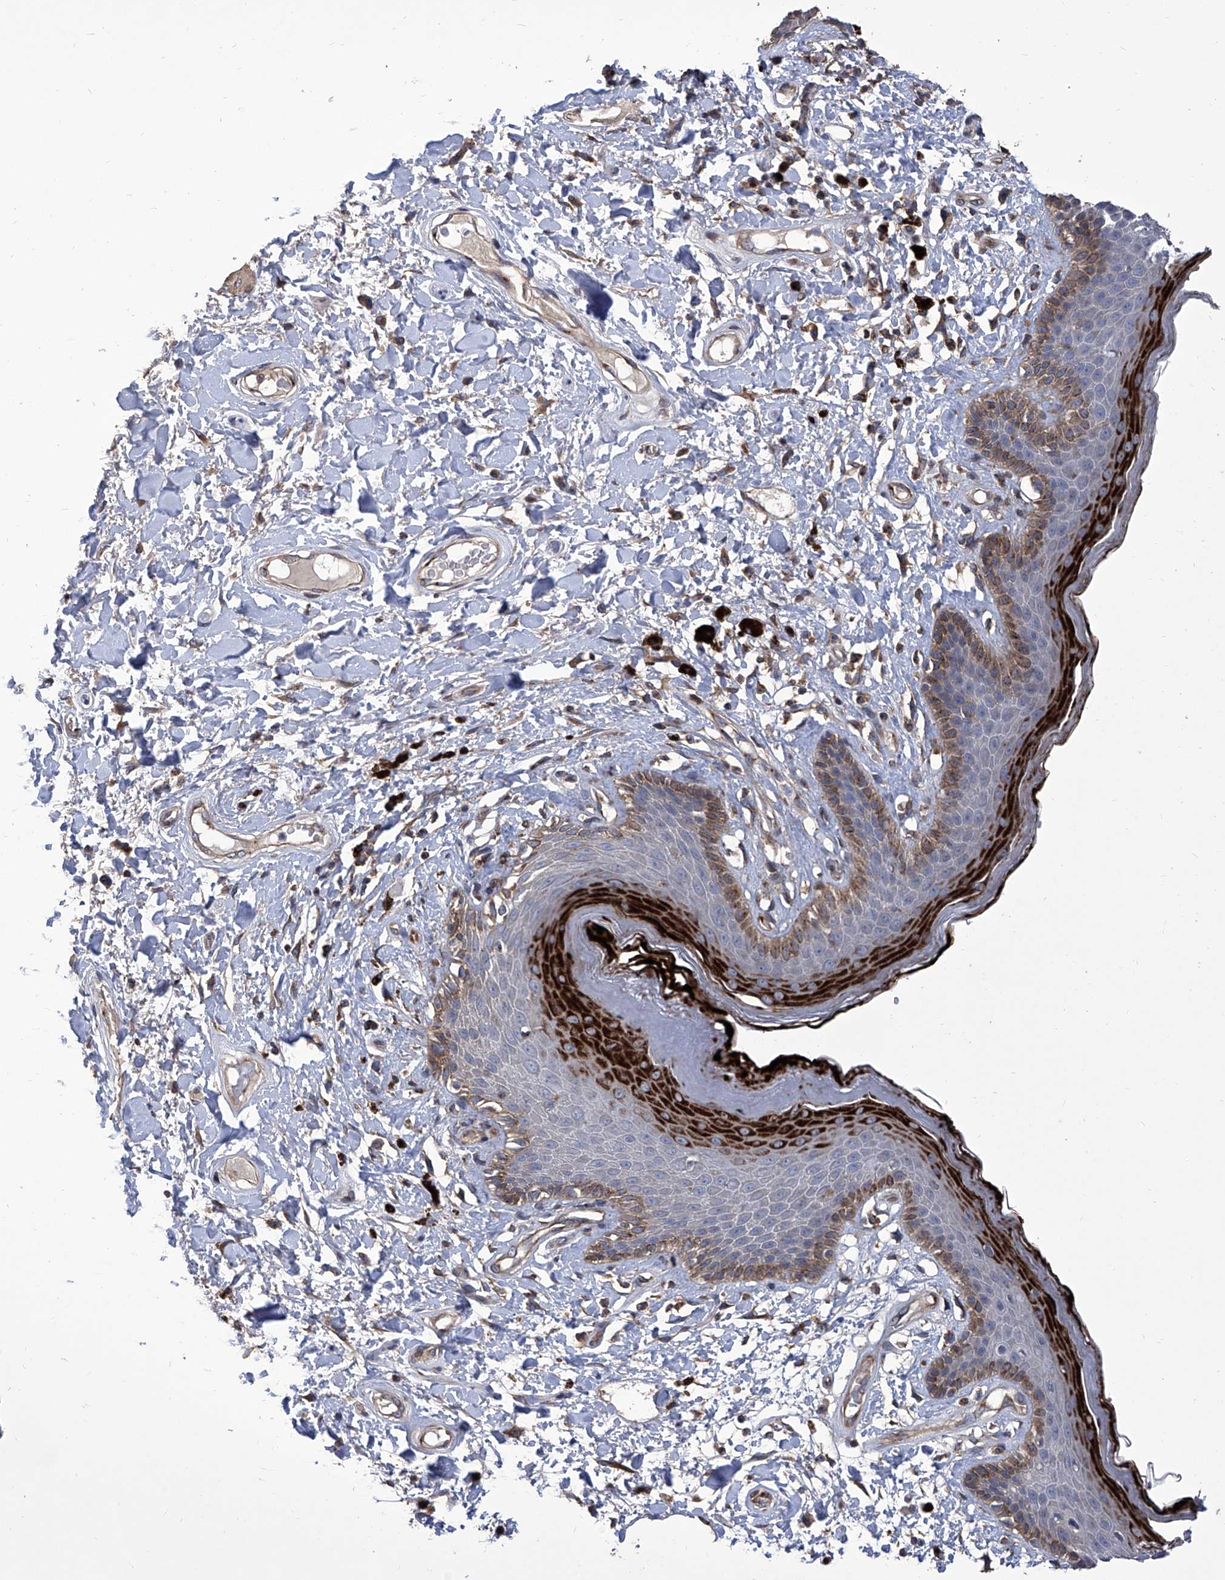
{"staining": {"intensity": "strong", "quantity": "25%-75%", "location": "cytoplasmic/membranous"}, "tissue": "skin", "cell_type": "Epidermal cells", "image_type": "normal", "snomed": [{"axis": "morphology", "description": "Normal tissue, NOS"}, {"axis": "topography", "description": "Anal"}], "caption": "Skin stained with a brown dye displays strong cytoplasmic/membranous positive staining in approximately 25%-75% of epidermal cells.", "gene": "TJAP1", "patient": {"sex": "female", "age": 78}}